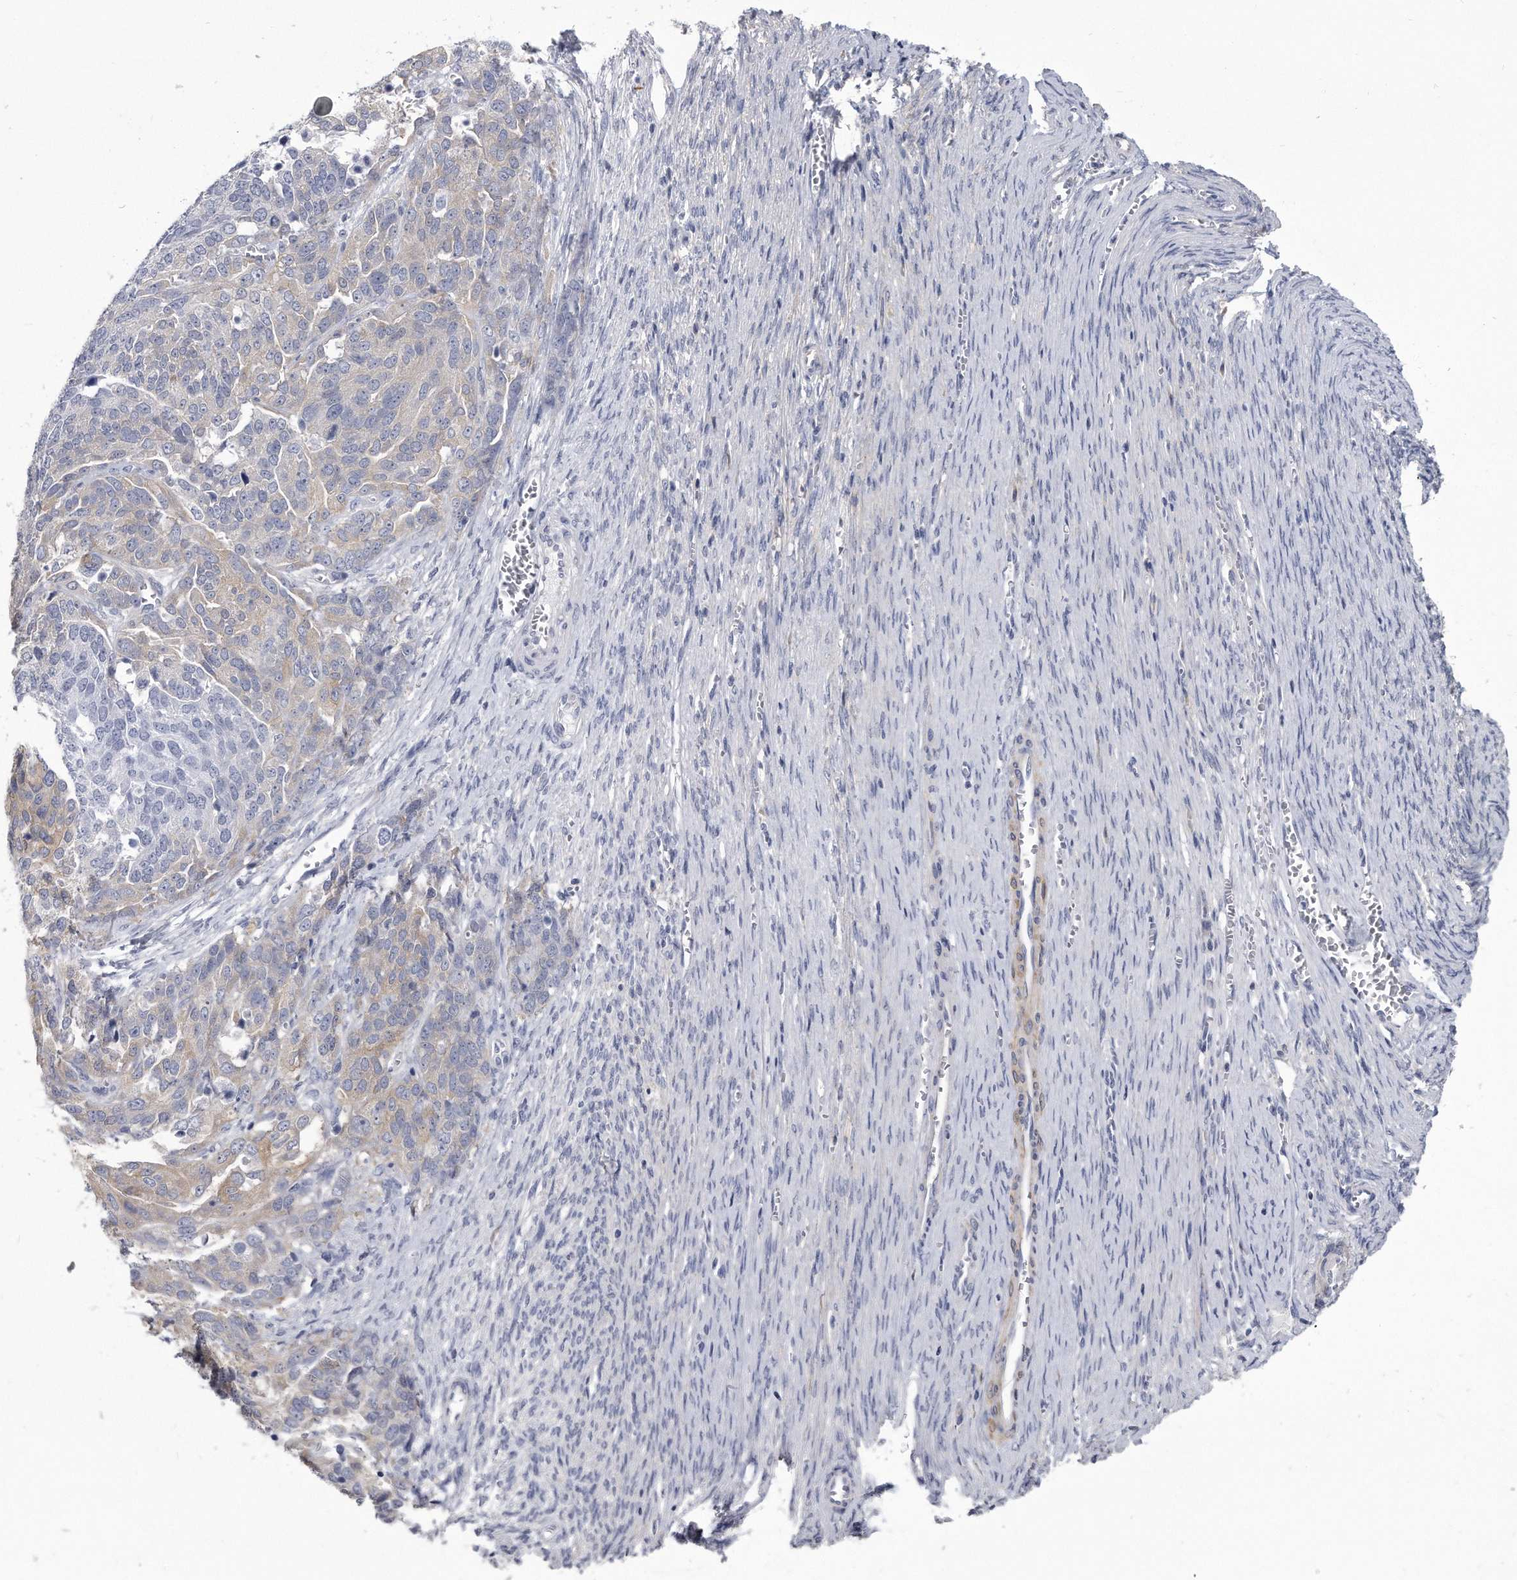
{"staining": {"intensity": "weak", "quantity": "<25%", "location": "cytoplasmic/membranous"}, "tissue": "ovarian cancer", "cell_type": "Tumor cells", "image_type": "cancer", "snomed": [{"axis": "morphology", "description": "Cystadenocarcinoma, serous, NOS"}, {"axis": "topography", "description": "Ovary"}], "caption": "The immunohistochemistry (IHC) micrograph has no significant staining in tumor cells of serous cystadenocarcinoma (ovarian) tissue.", "gene": "PYGB", "patient": {"sex": "female", "age": 44}}